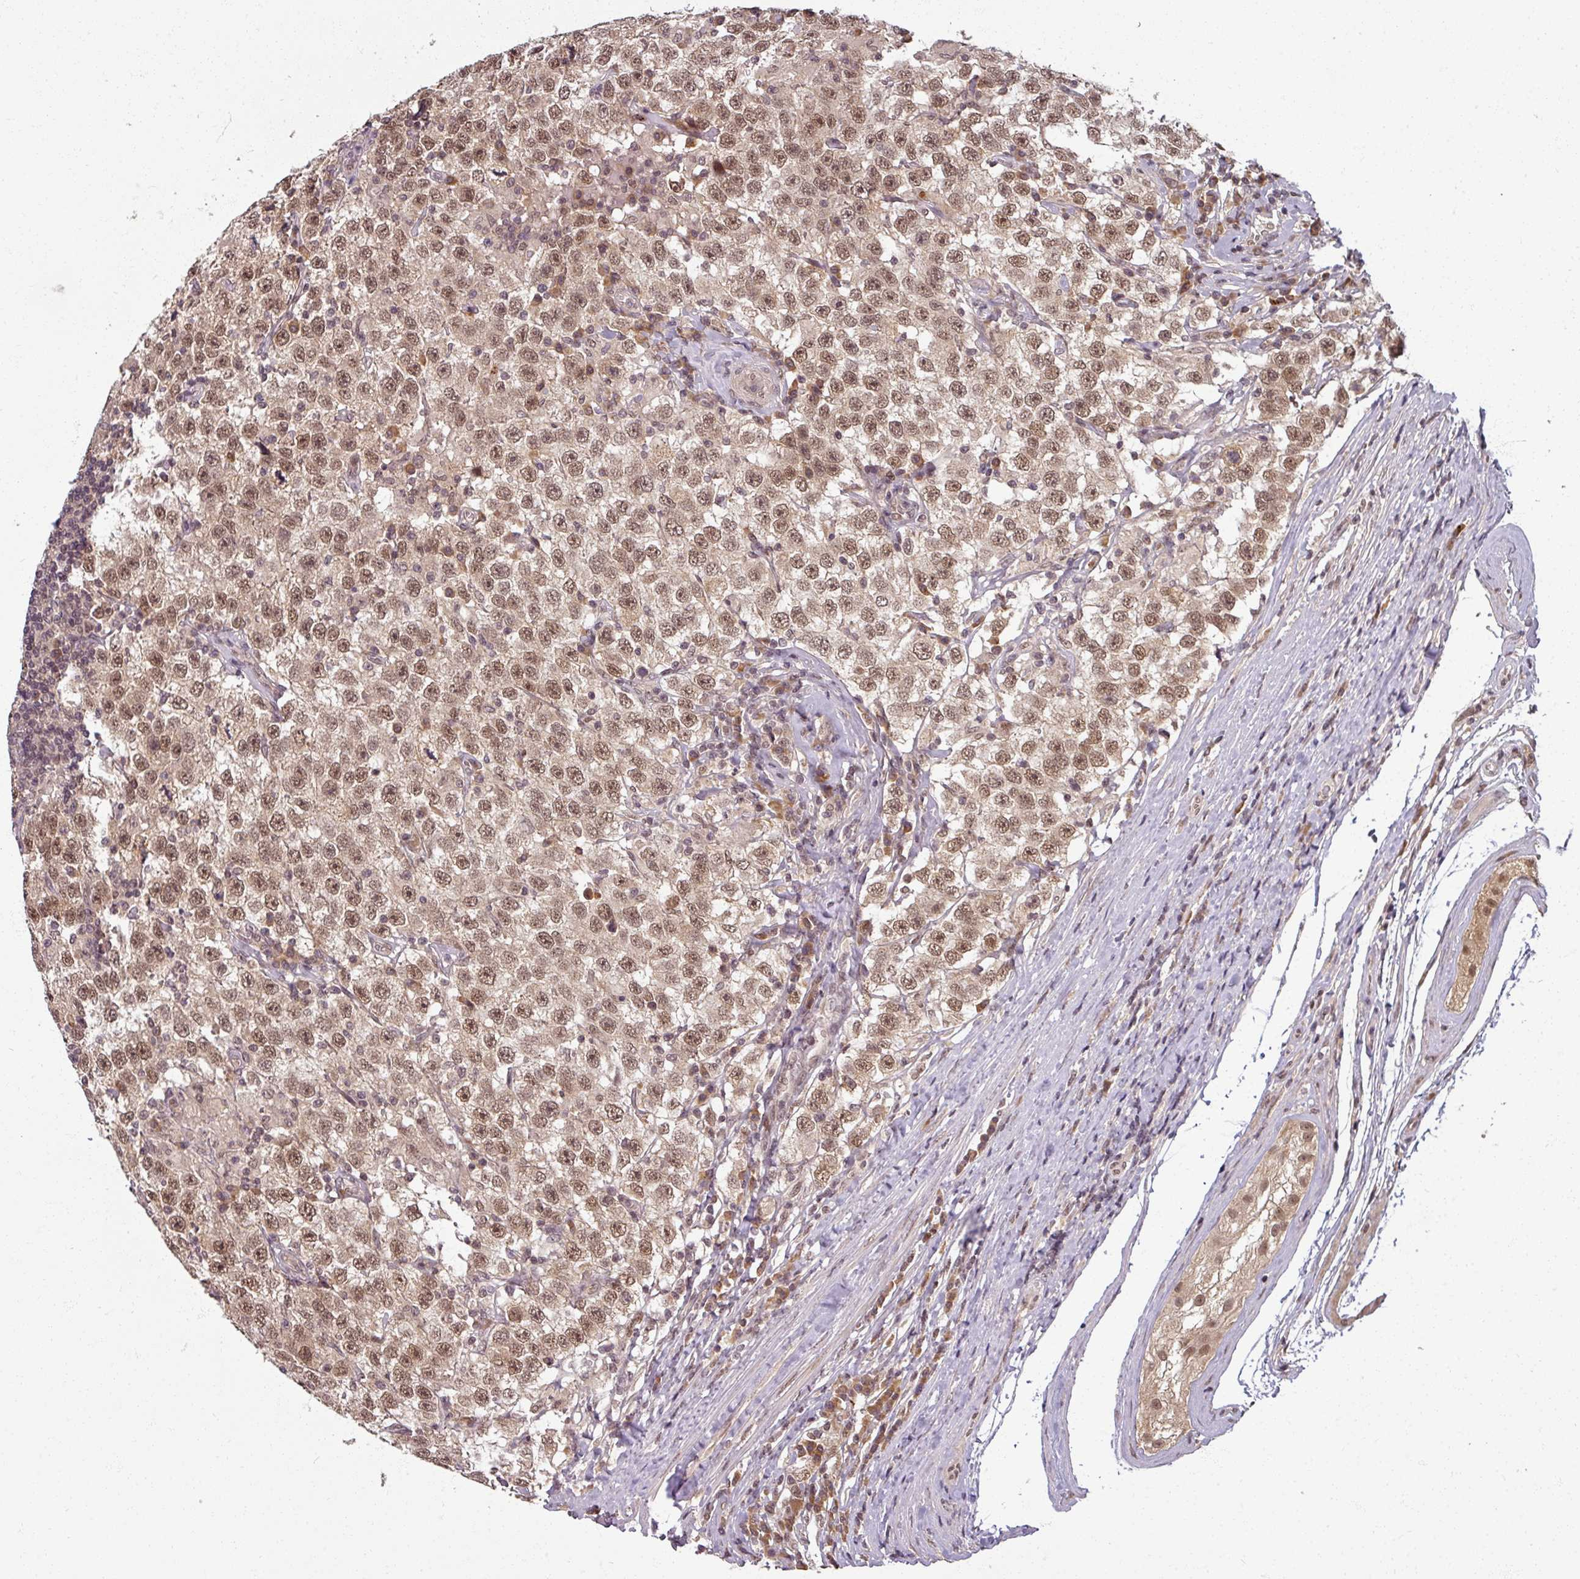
{"staining": {"intensity": "moderate", "quantity": ">75%", "location": "nuclear"}, "tissue": "testis cancer", "cell_type": "Tumor cells", "image_type": "cancer", "snomed": [{"axis": "morphology", "description": "Seminoma, NOS"}, {"axis": "topography", "description": "Testis"}], "caption": "Protein expression analysis of human testis cancer reveals moderate nuclear expression in about >75% of tumor cells.", "gene": "POLR2G", "patient": {"sex": "male", "age": 41}}